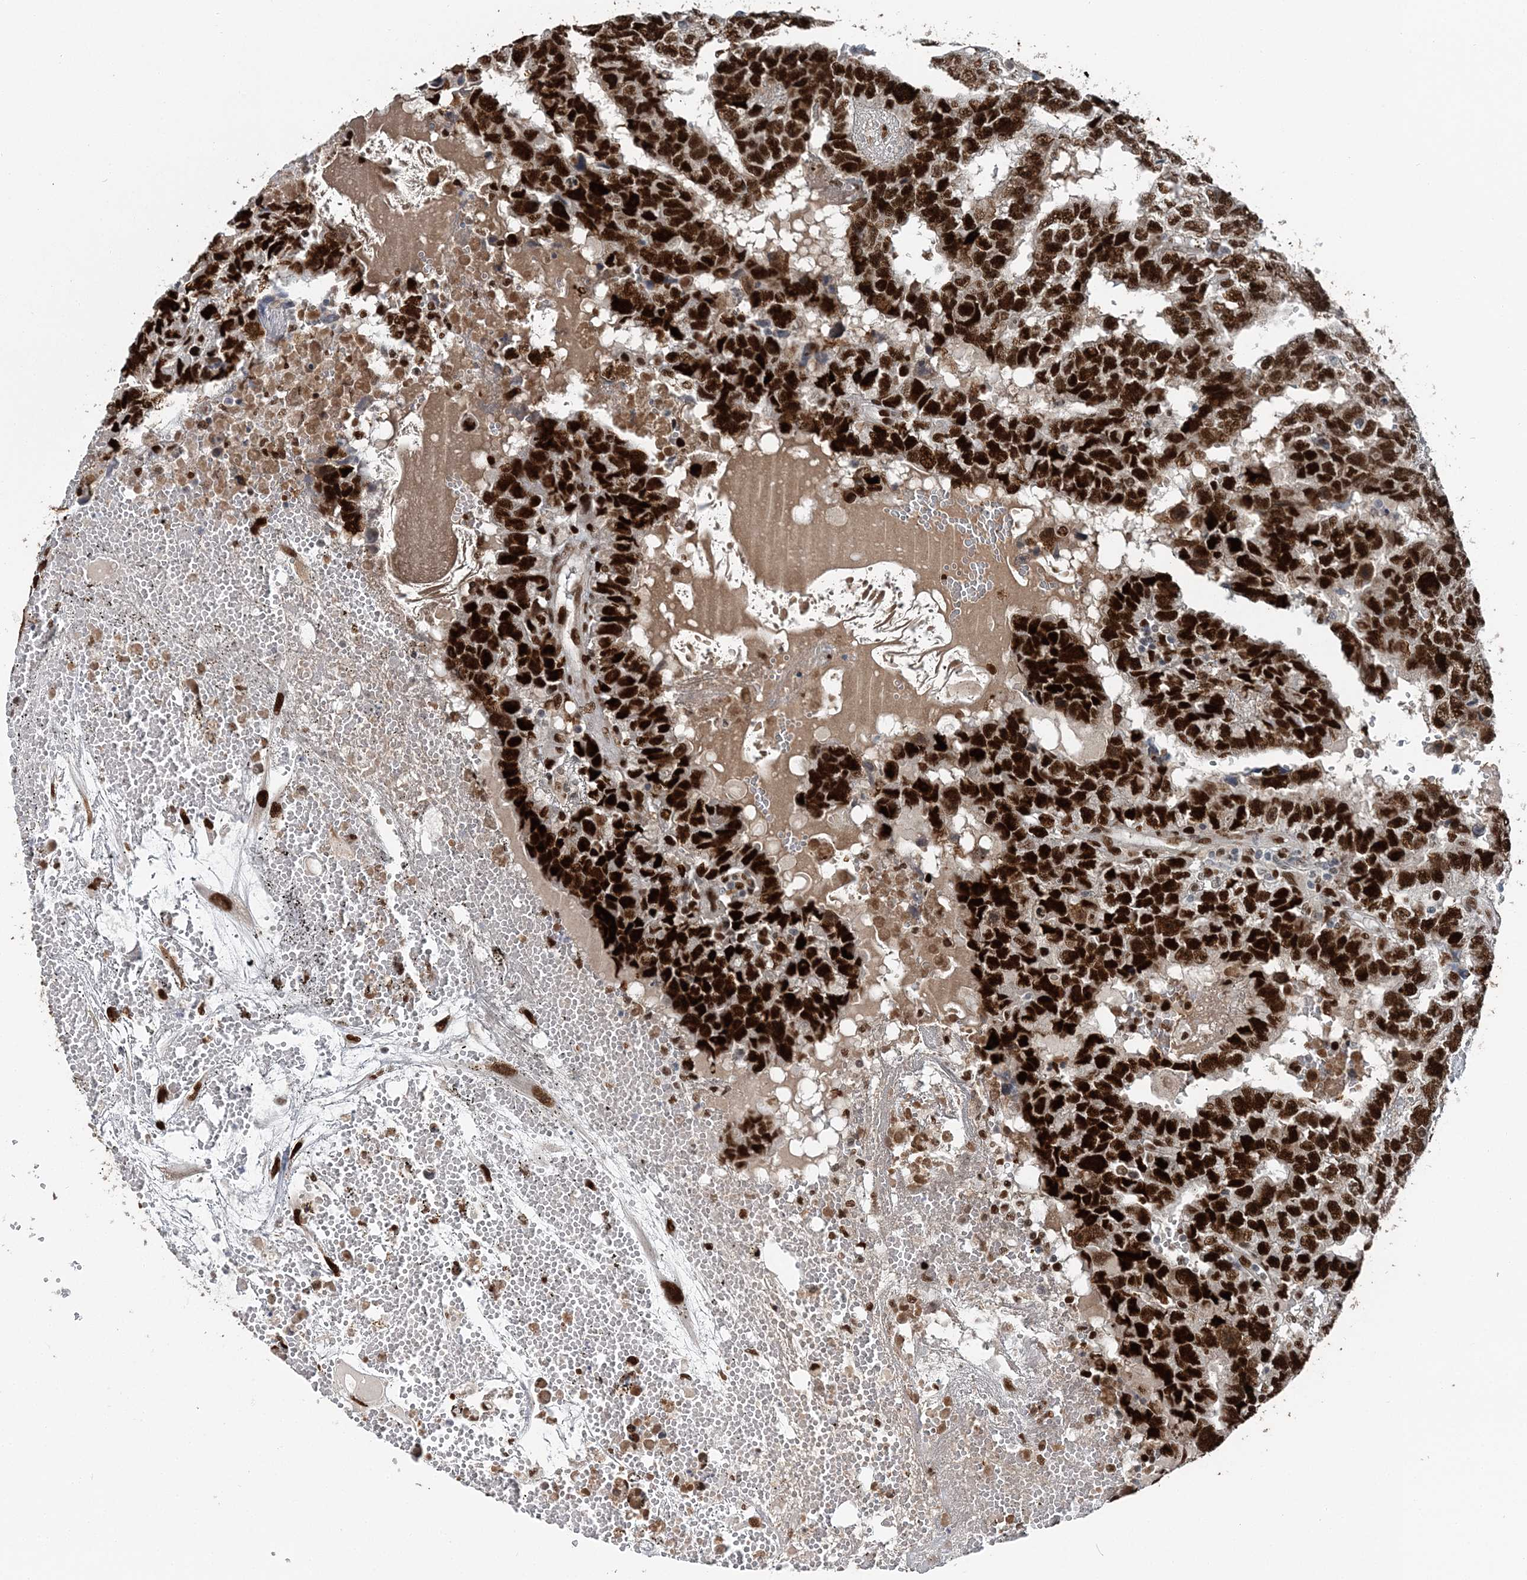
{"staining": {"intensity": "strong", "quantity": ">75%", "location": "nuclear"}, "tissue": "testis cancer", "cell_type": "Tumor cells", "image_type": "cancer", "snomed": [{"axis": "morphology", "description": "Carcinoma, Embryonal, NOS"}, {"axis": "topography", "description": "Testis"}], "caption": "Protein analysis of testis cancer (embryonal carcinoma) tissue reveals strong nuclear staining in about >75% of tumor cells.", "gene": "HAT1", "patient": {"sex": "male", "age": 25}}